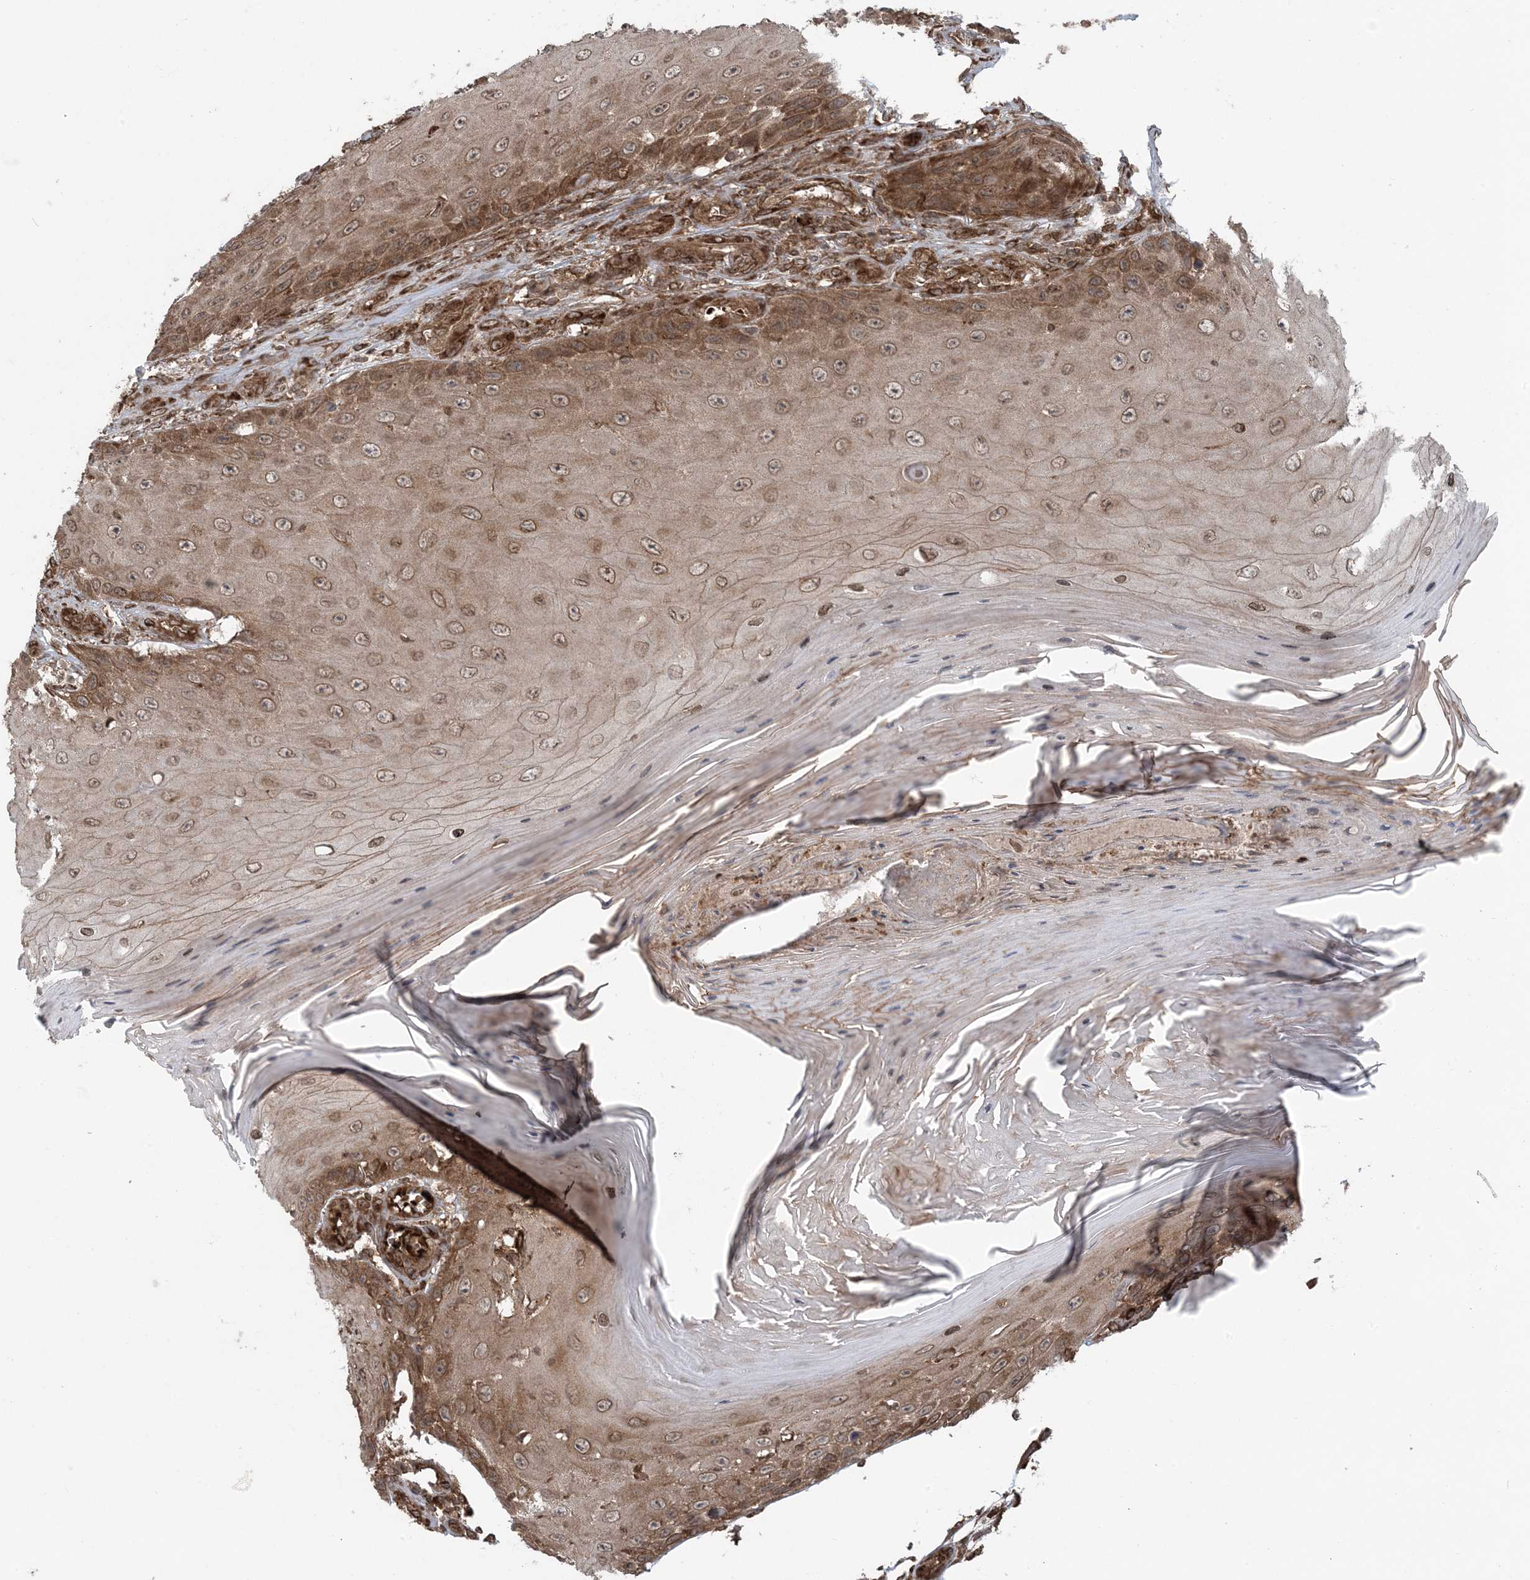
{"staining": {"intensity": "moderate", "quantity": ">75%", "location": "cytoplasmic/membranous,nuclear"}, "tissue": "skin cancer", "cell_type": "Tumor cells", "image_type": "cancer", "snomed": [{"axis": "morphology", "description": "Squamous cell carcinoma, NOS"}, {"axis": "topography", "description": "Skin"}], "caption": "Immunohistochemical staining of skin cancer displays moderate cytoplasmic/membranous and nuclear protein positivity in approximately >75% of tumor cells.", "gene": "DDX19B", "patient": {"sex": "female", "age": 73}}